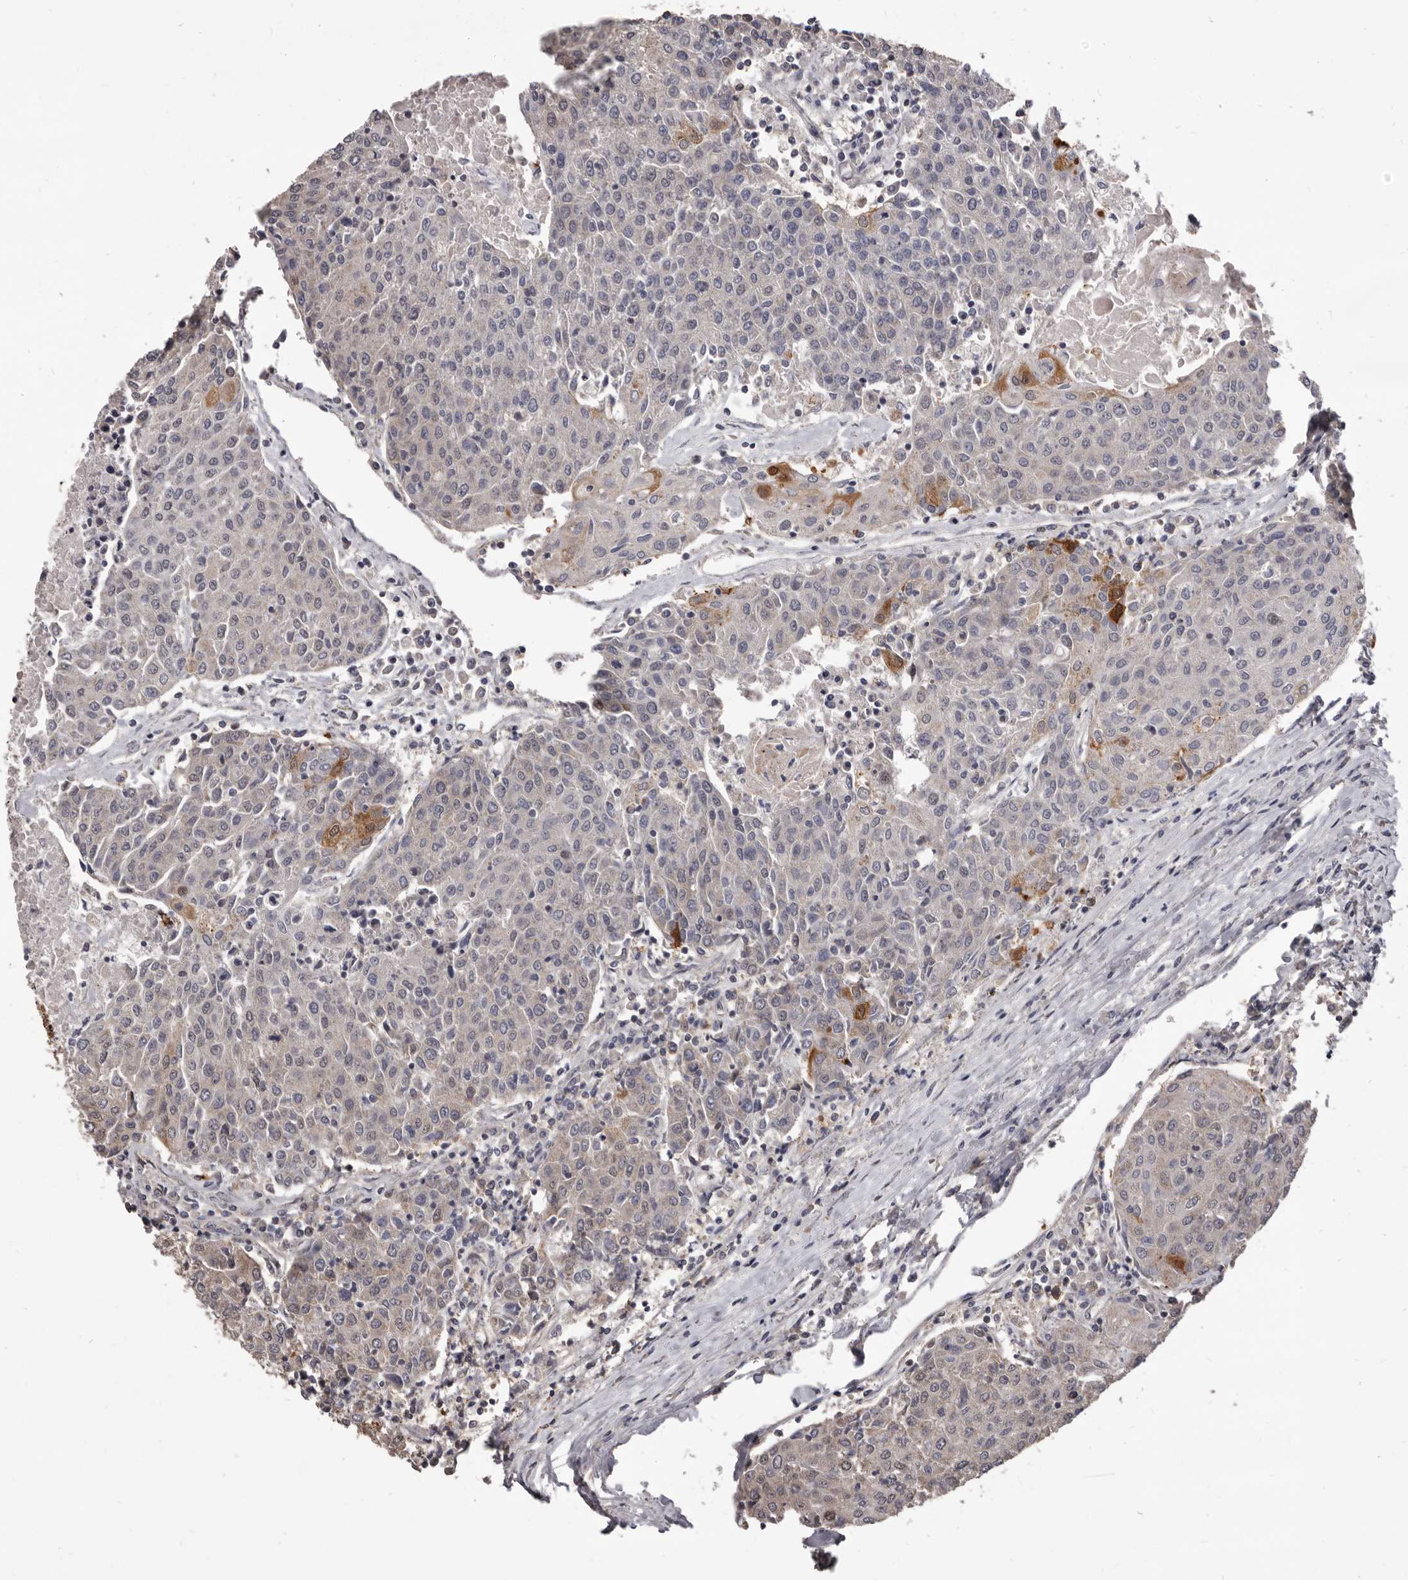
{"staining": {"intensity": "weak", "quantity": "<25%", "location": "cytoplasmic/membranous"}, "tissue": "urothelial cancer", "cell_type": "Tumor cells", "image_type": "cancer", "snomed": [{"axis": "morphology", "description": "Urothelial carcinoma, High grade"}, {"axis": "topography", "description": "Urinary bladder"}], "caption": "There is no significant positivity in tumor cells of urothelial cancer. (DAB immunohistochemistry, high magnification).", "gene": "MAP3K14", "patient": {"sex": "female", "age": 85}}